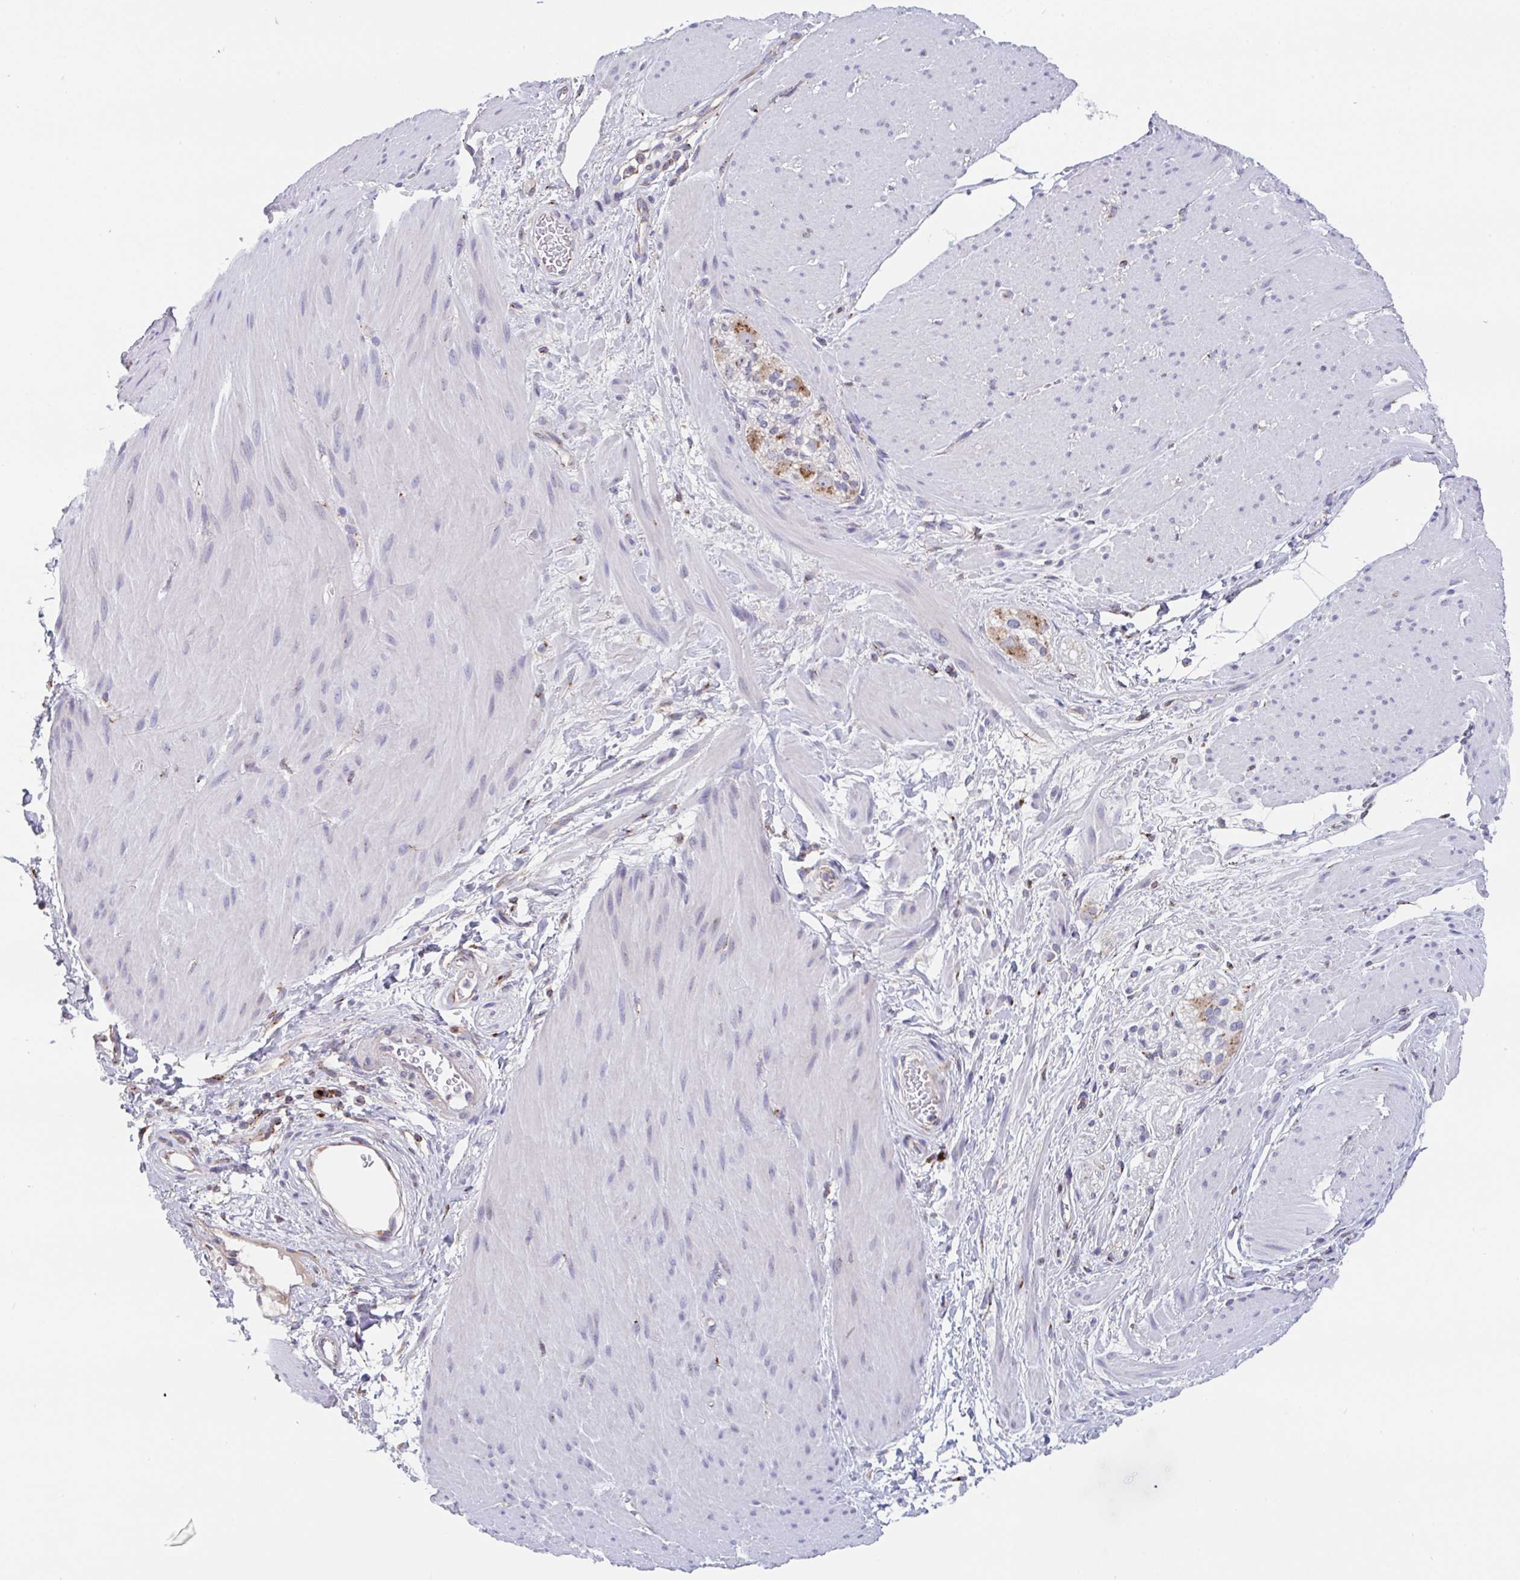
{"staining": {"intensity": "negative", "quantity": "none", "location": "none"}, "tissue": "smooth muscle", "cell_type": "Smooth muscle cells", "image_type": "normal", "snomed": [{"axis": "morphology", "description": "Normal tissue, NOS"}, {"axis": "topography", "description": "Smooth muscle"}, {"axis": "topography", "description": "Rectum"}], "caption": "An IHC image of unremarkable smooth muscle is shown. There is no staining in smooth muscle cells of smooth muscle. The staining was performed using DAB to visualize the protein expression in brown, while the nuclei were stained in blue with hematoxylin (Magnification: 20x).", "gene": "PROSER3", "patient": {"sex": "male", "age": 53}}